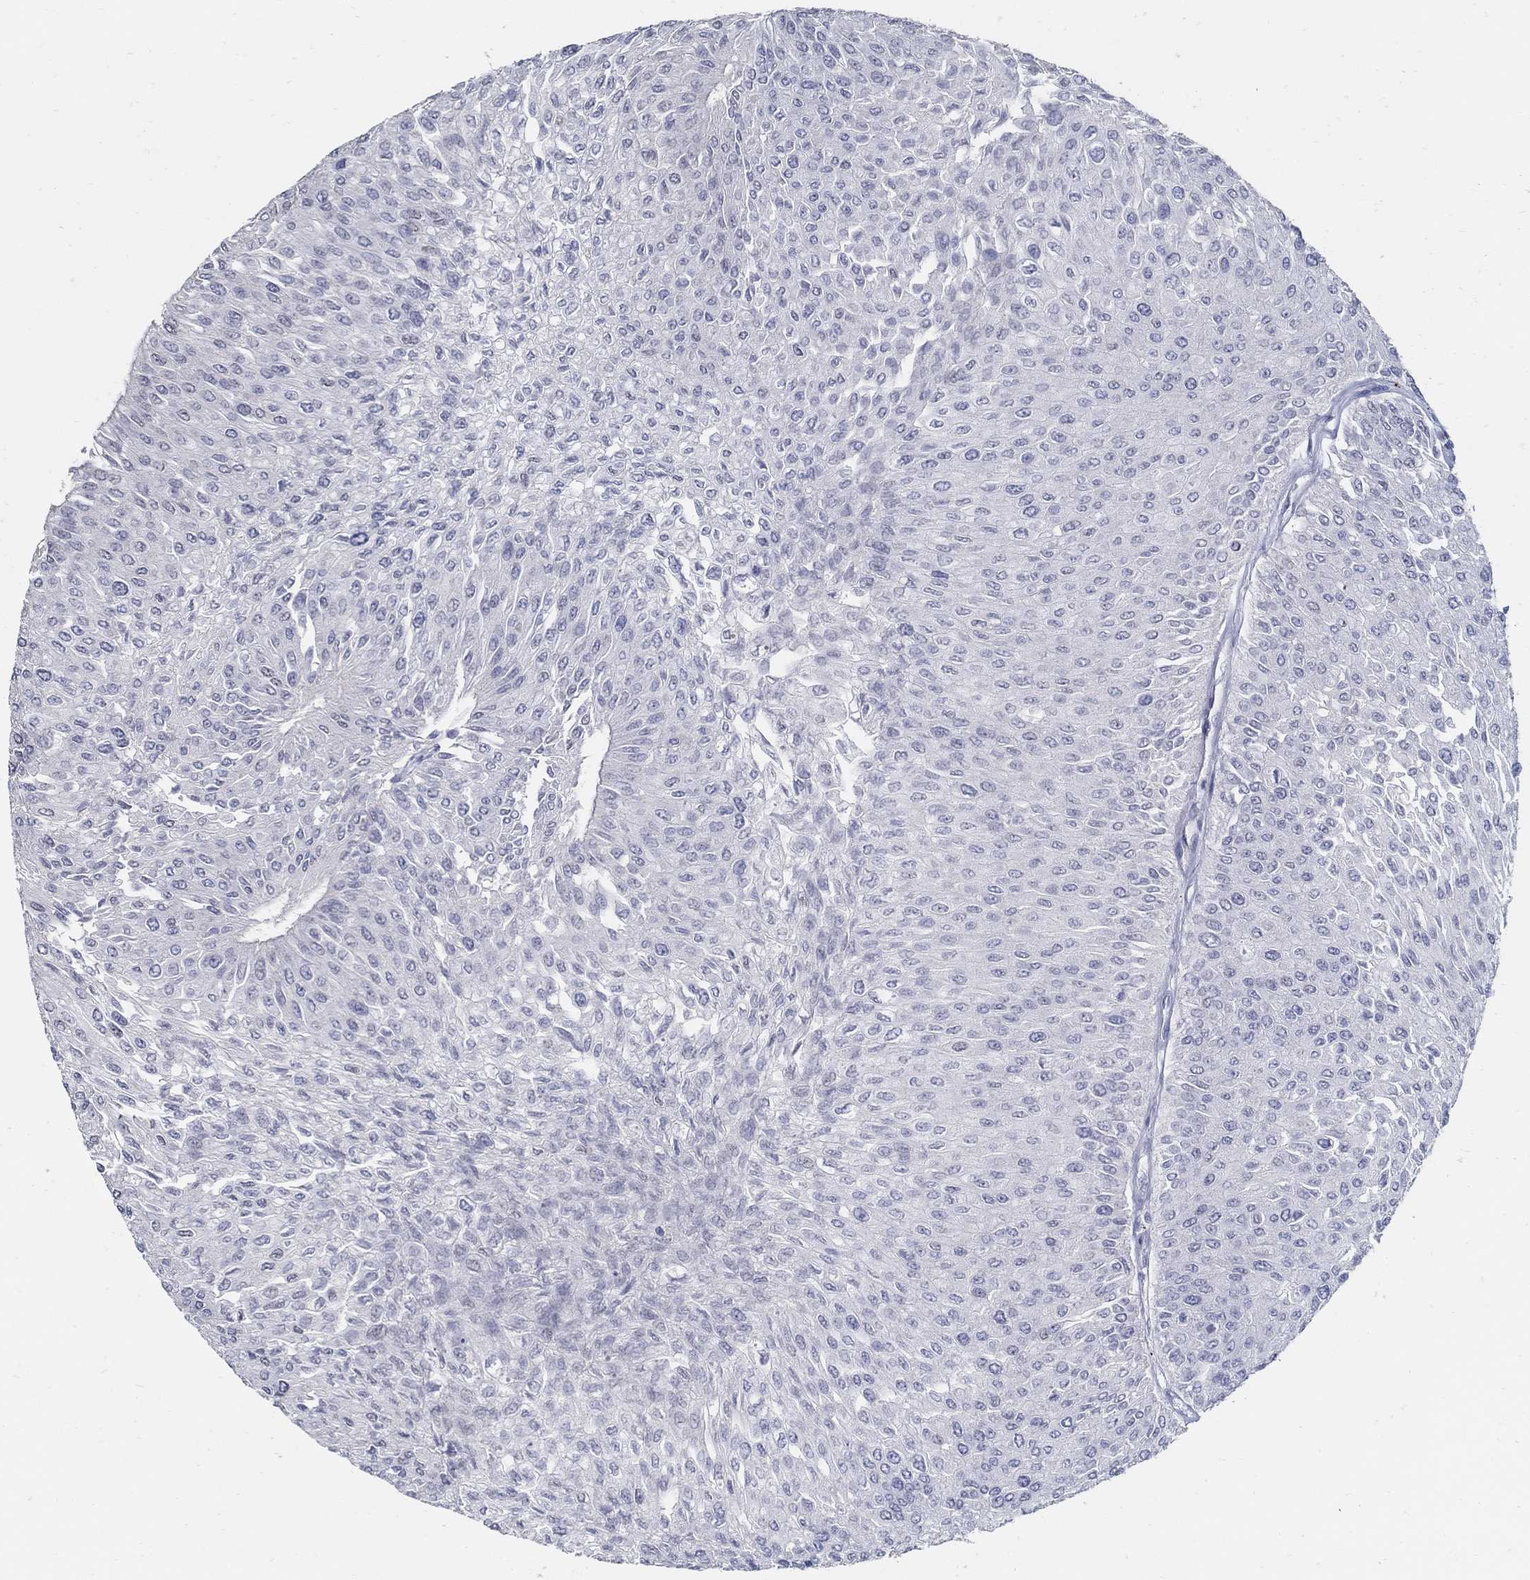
{"staining": {"intensity": "negative", "quantity": "none", "location": "none"}, "tissue": "urothelial cancer", "cell_type": "Tumor cells", "image_type": "cancer", "snomed": [{"axis": "morphology", "description": "Urothelial carcinoma, Low grade"}, {"axis": "topography", "description": "Urinary bladder"}], "caption": "DAB (3,3'-diaminobenzidine) immunohistochemical staining of human urothelial carcinoma (low-grade) reveals no significant staining in tumor cells.", "gene": "USP29", "patient": {"sex": "male", "age": 67}}